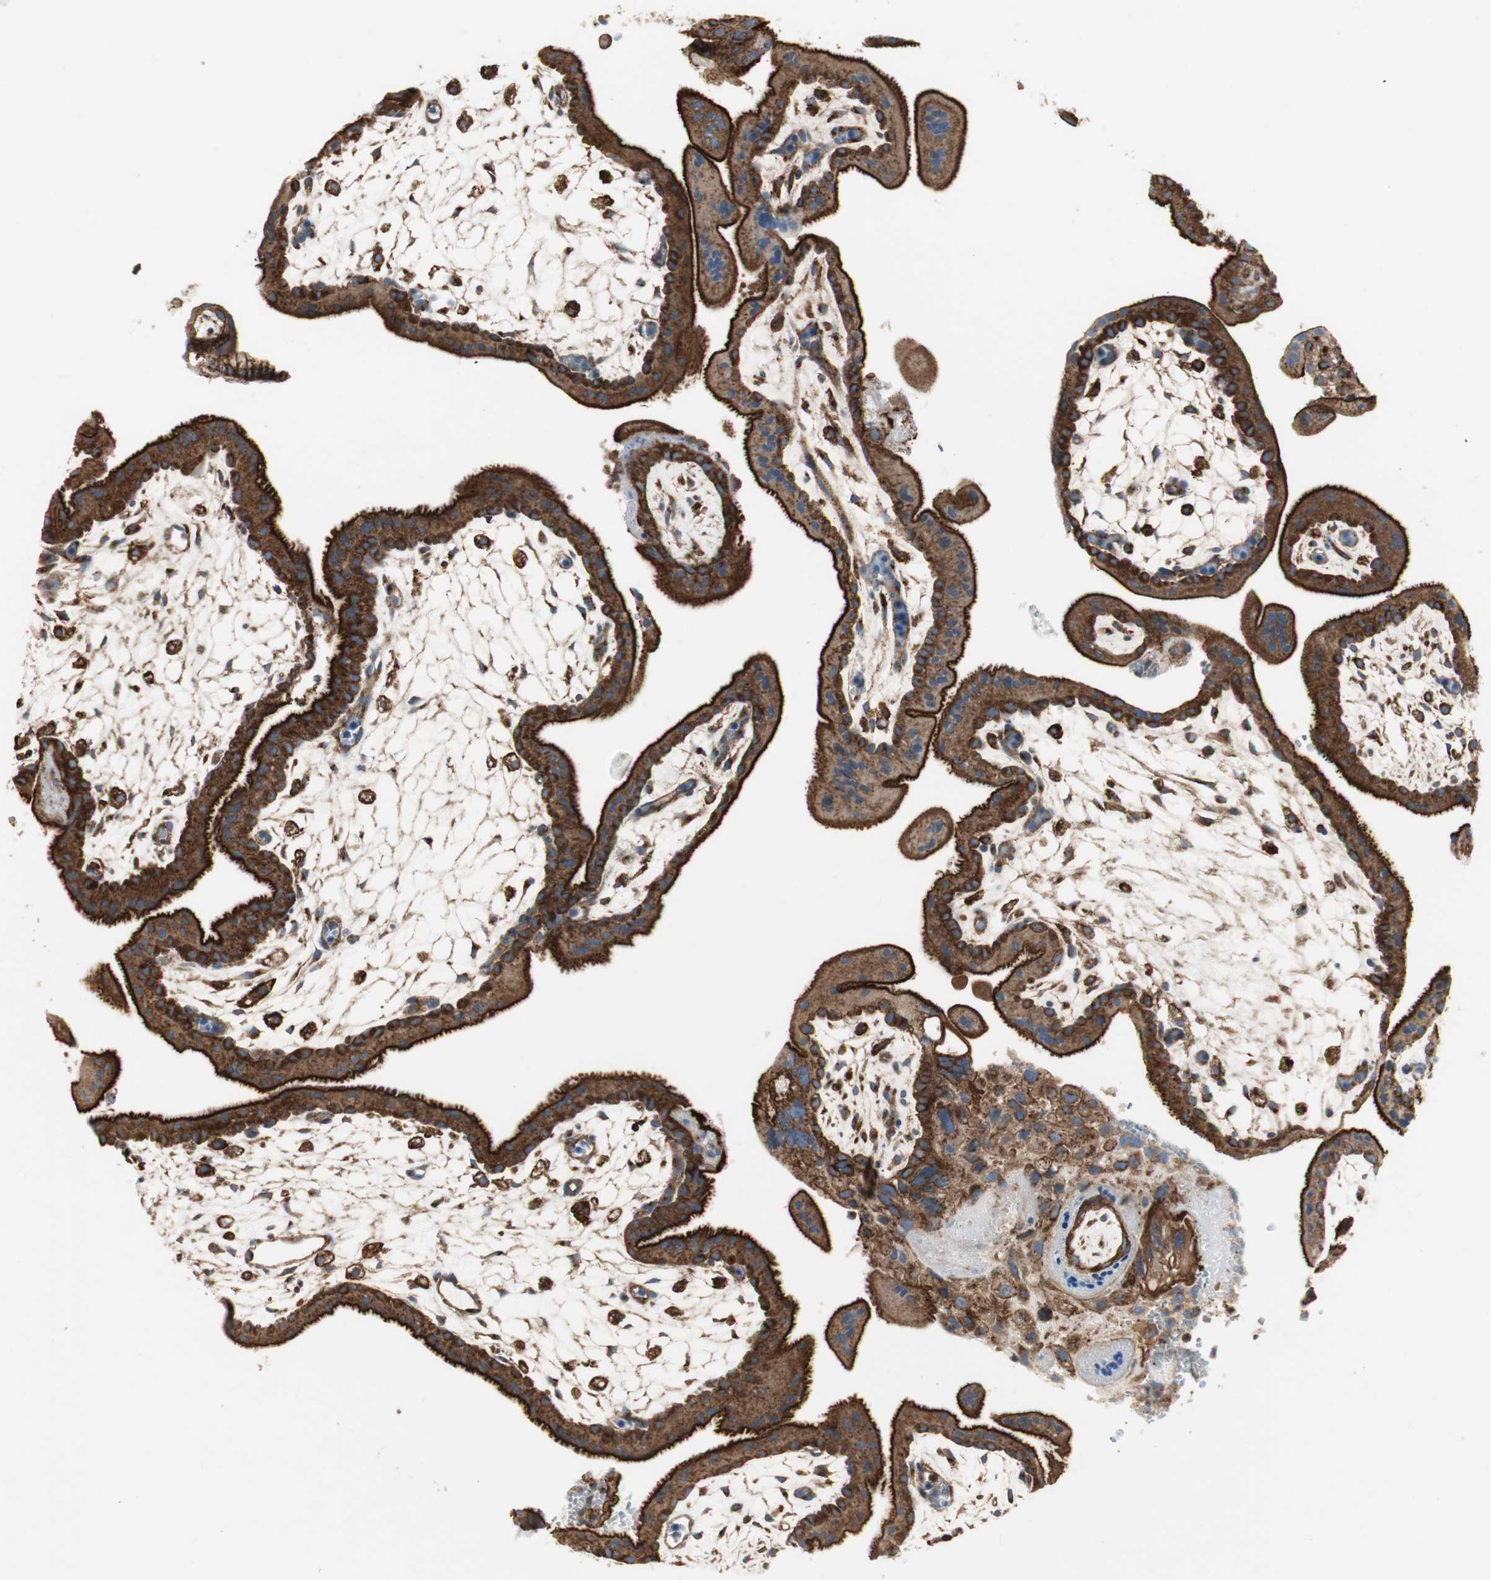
{"staining": {"intensity": "strong", "quantity": ">75%", "location": "cytoplasmic/membranous"}, "tissue": "placenta", "cell_type": "Decidual cells", "image_type": "normal", "snomed": [{"axis": "morphology", "description": "Normal tissue, NOS"}, {"axis": "topography", "description": "Placenta"}], "caption": "Unremarkable placenta displays strong cytoplasmic/membranous expression in approximately >75% of decidual cells, visualized by immunohistochemistry. (Stains: DAB in brown, nuclei in blue, Microscopy: brightfield microscopy at high magnification).", "gene": "H6PD", "patient": {"sex": "female", "age": 35}}